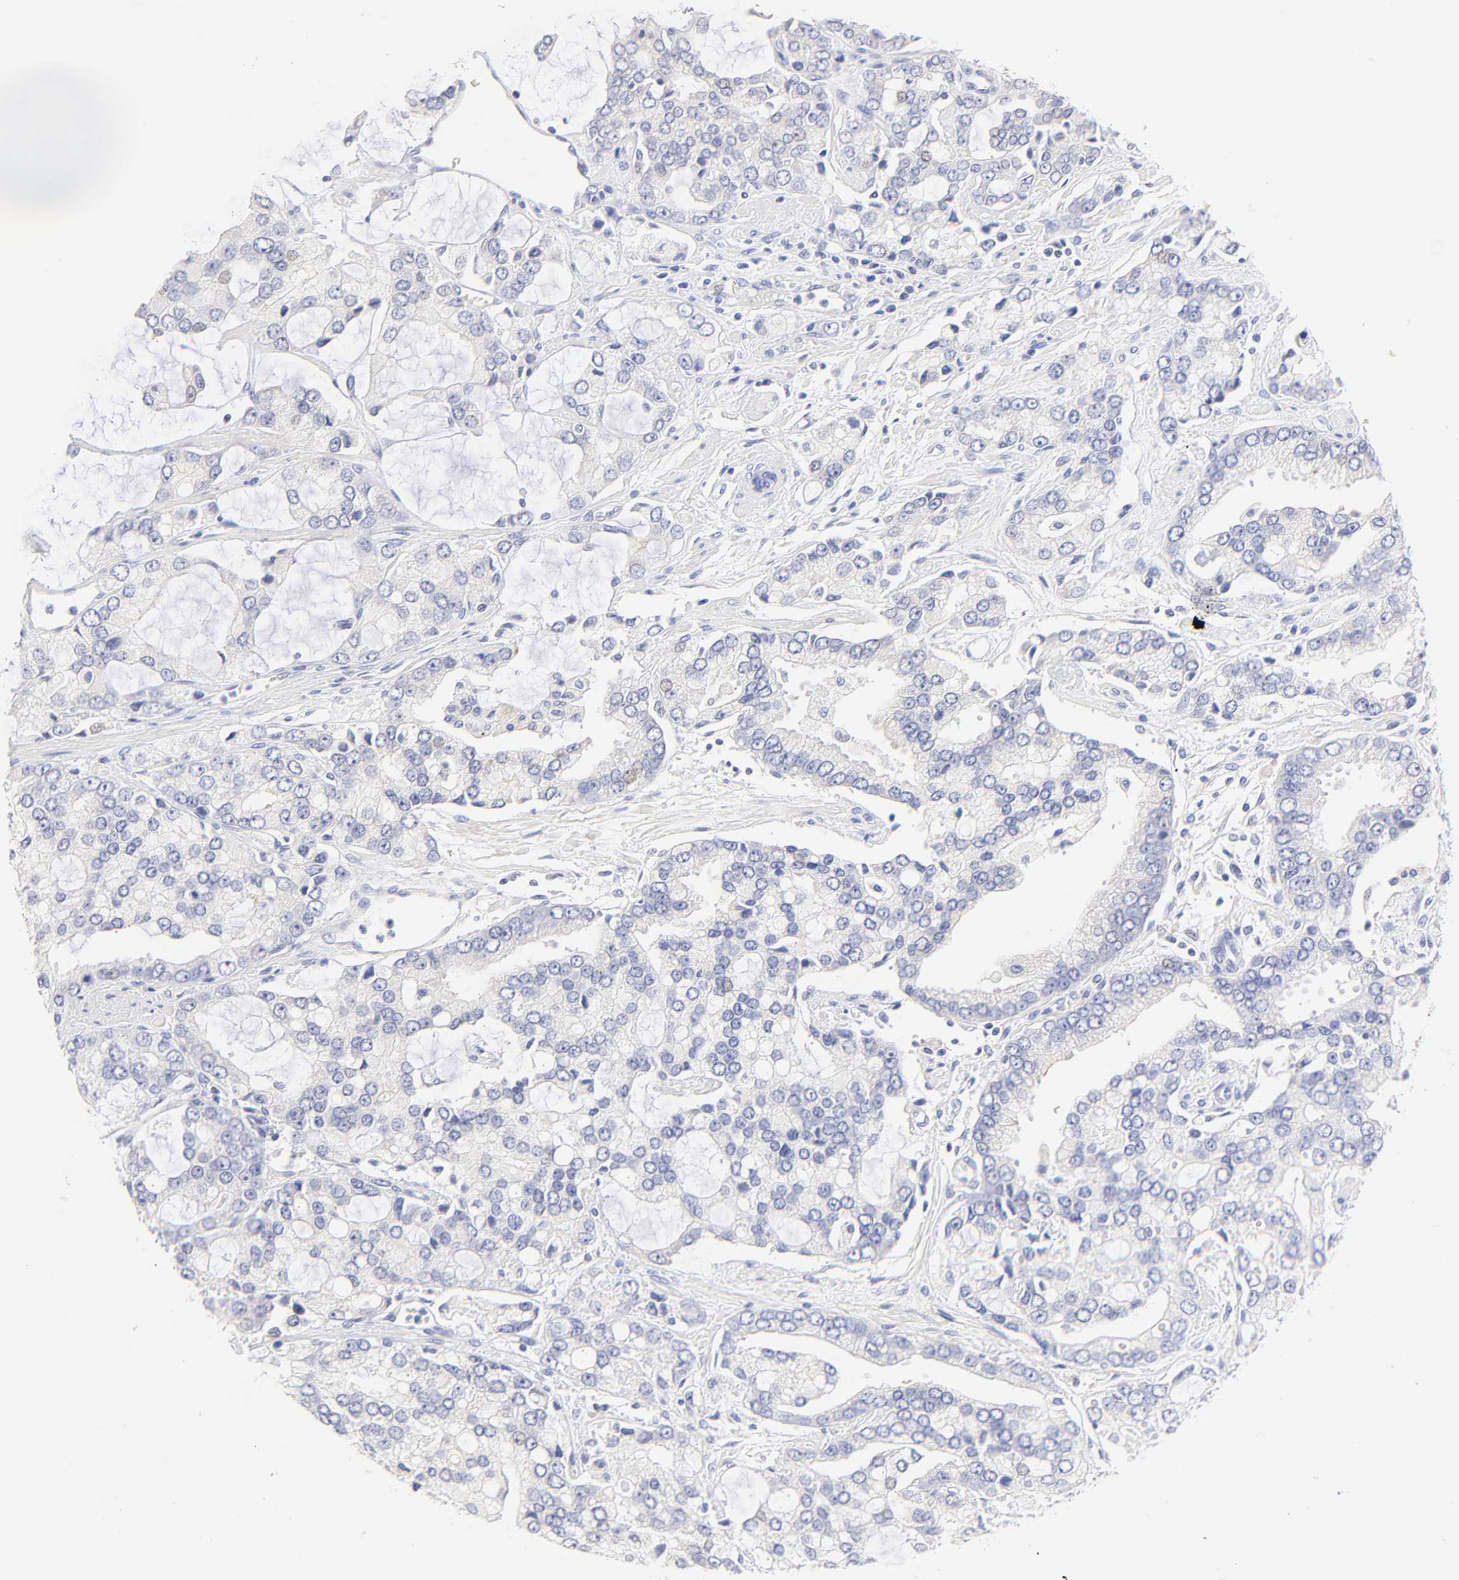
{"staining": {"intensity": "weak", "quantity": "<25%", "location": "cytoplasmic/membranous"}, "tissue": "prostate cancer", "cell_type": "Tumor cells", "image_type": "cancer", "snomed": [{"axis": "morphology", "description": "Adenocarcinoma, High grade"}, {"axis": "topography", "description": "Prostate"}], "caption": "Immunohistochemical staining of human prostate cancer (adenocarcinoma (high-grade)) demonstrates no significant expression in tumor cells.", "gene": "EBP", "patient": {"sex": "male", "age": 67}}